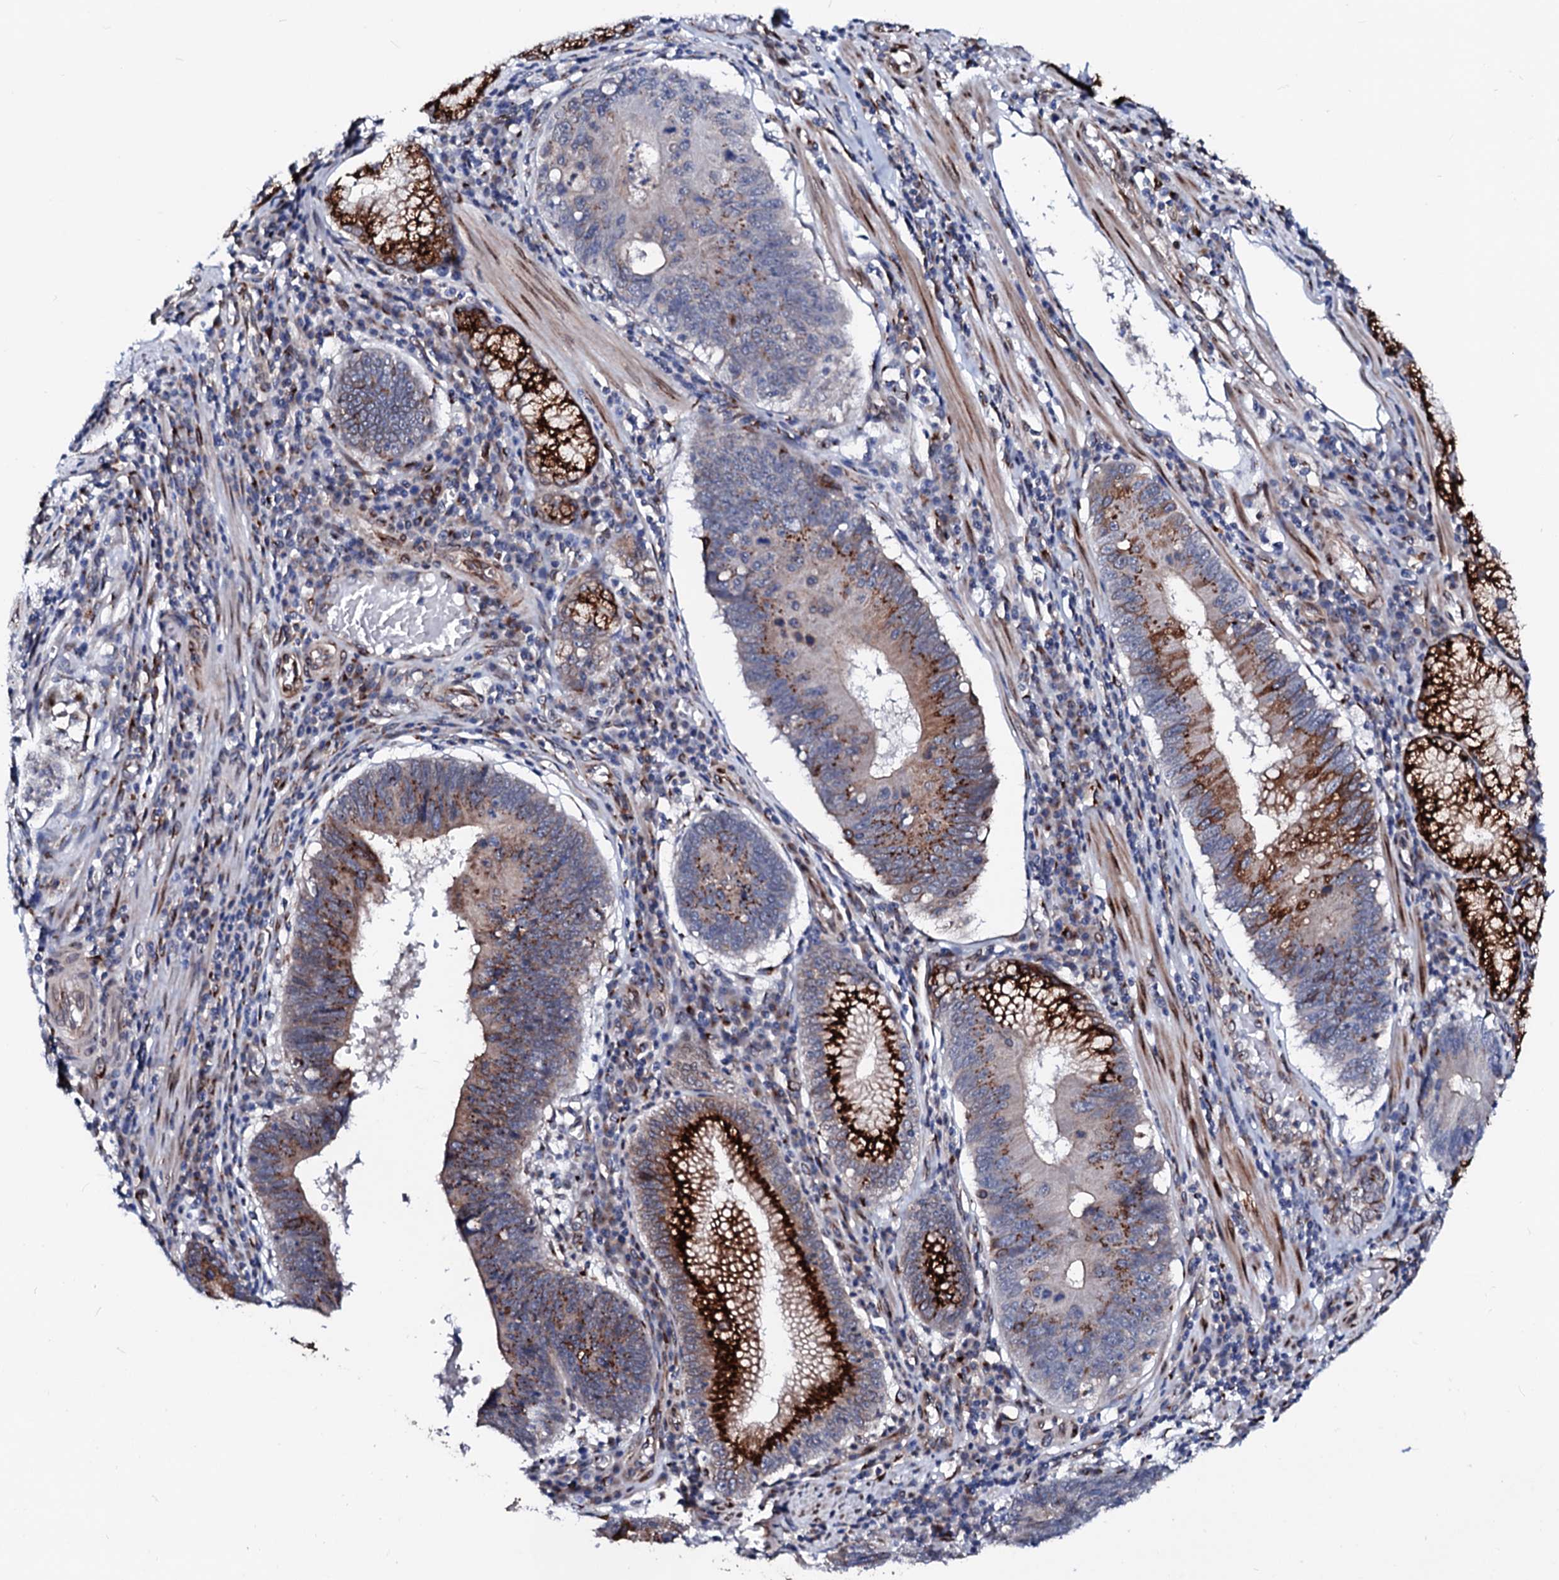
{"staining": {"intensity": "strong", "quantity": "25%-75%", "location": "cytoplasmic/membranous"}, "tissue": "stomach cancer", "cell_type": "Tumor cells", "image_type": "cancer", "snomed": [{"axis": "morphology", "description": "Adenocarcinoma, NOS"}, {"axis": "topography", "description": "Stomach"}], "caption": "Adenocarcinoma (stomach) stained with DAB immunohistochemistry exhibits high levels of strong cytoplasmic/membranous staining in about 25%-75% of tumor cells.", "gene": "TMCO3", "patient": {"sex": "male", "age": 59}}